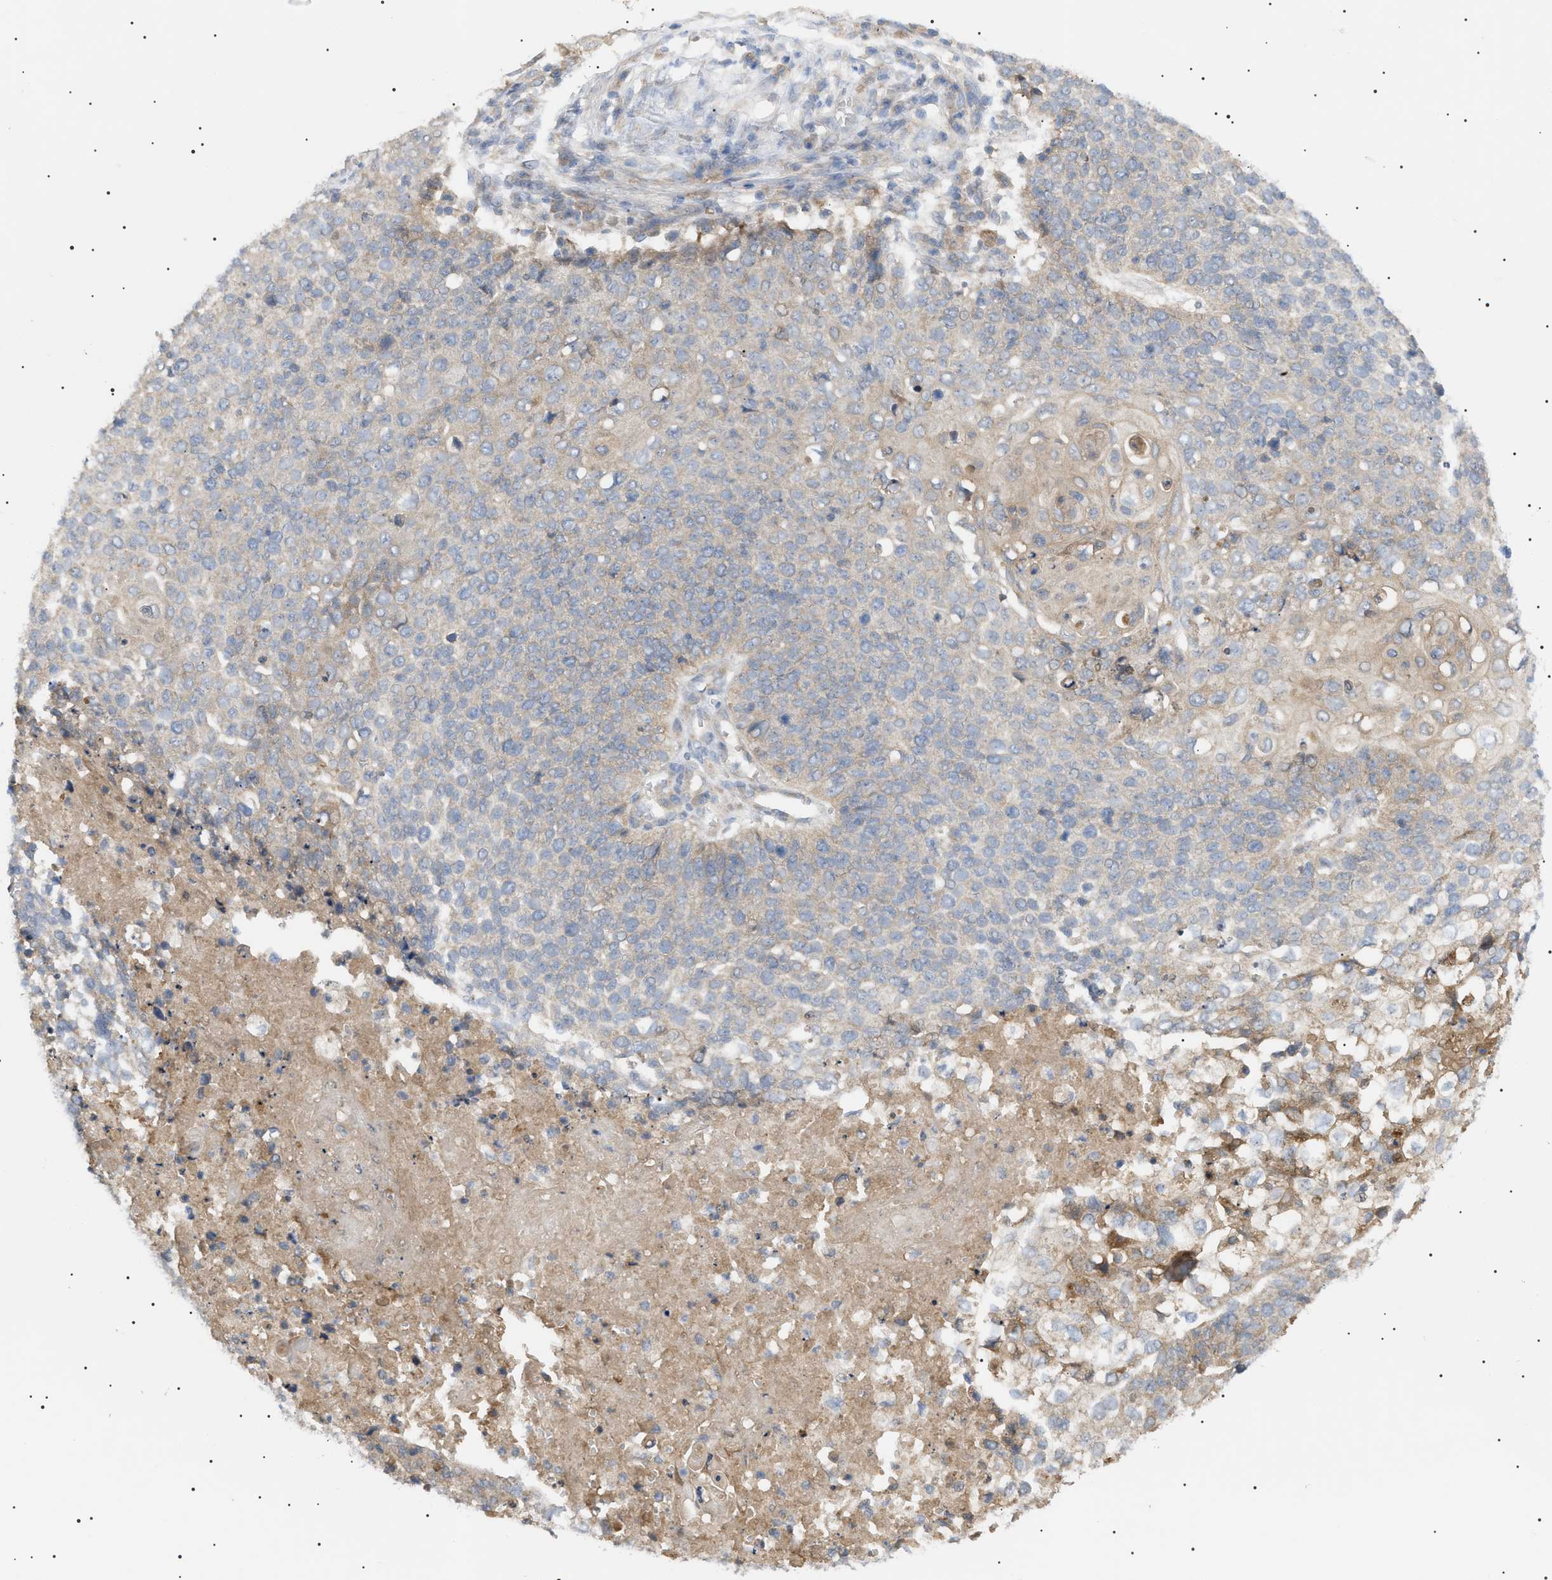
{"staining": {"intensity": "weak", "quantity": "<25%", "location": "cytoplasmic/membranous"}, "tissue": "cervical cancer", "cell_type": "Tumor cells", "image_type": "cancer", "snomed": [{"axis": "morphology", "description": "Squamous cell carcinoma, NOS"}, {"axis": "topography", "description": "Cervix"}], "caption": "This is an immunohistochemistry micrograph of cervical cancer (squamous cell carcinoma). There is no expression in tumor cells.", "gene": "IRS2", "patient": {"sex": "female", "age": 39}}